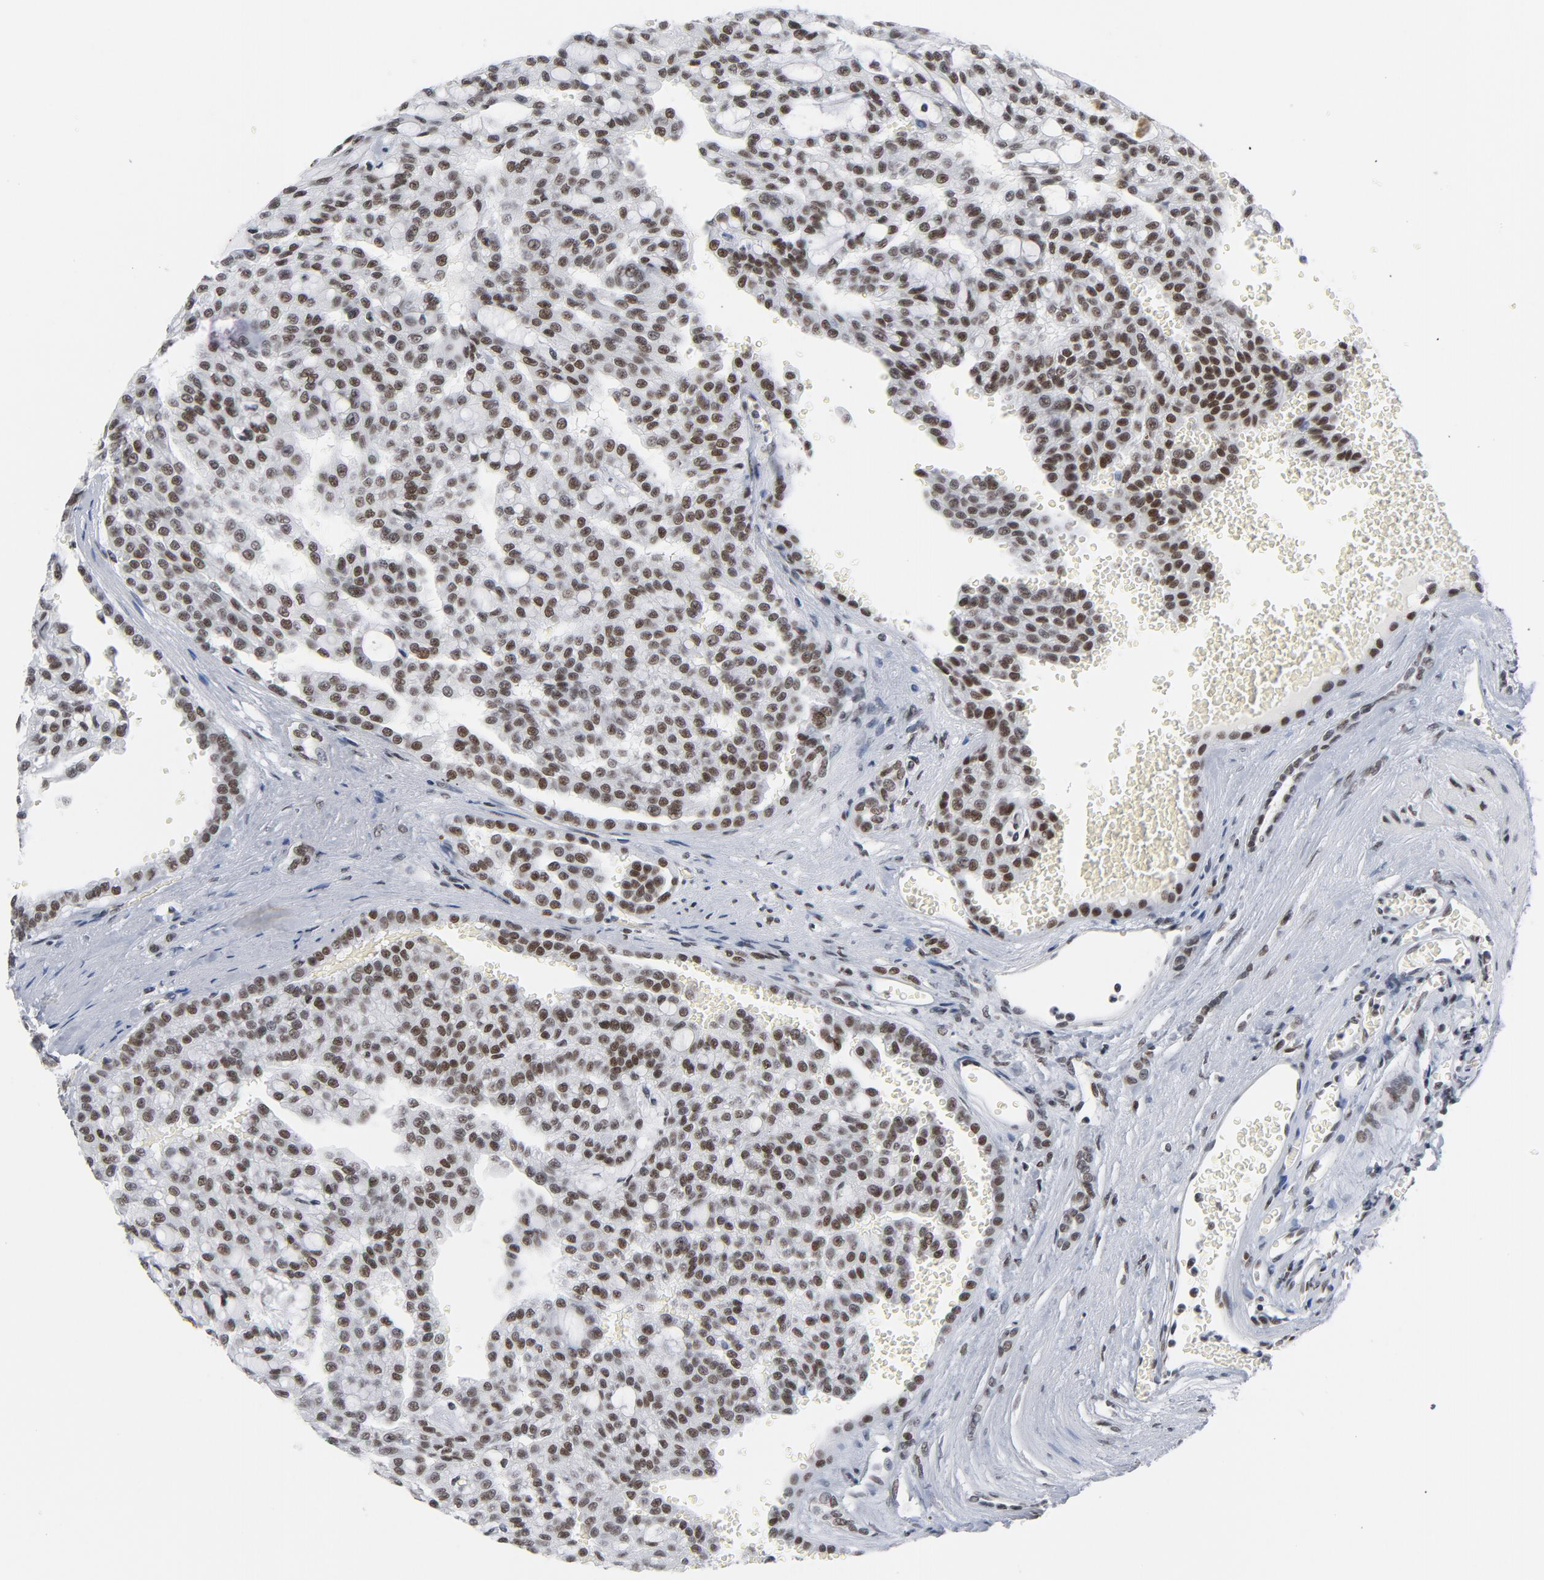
{"staining": {"intensity": "moderate", "quantity": ">75%", "location": "nuclear"}, "tissue": "renal cancer", "cell_type": "Tumor cells", "image_type": "cancer", "snomed": [{"axis": "morphology", "description": "Adenocarcinoma, NOS"}, {"axis": "topography", "description": "Kidney"}], "caption": "Human adenocarcinoma (renal) stained with a protein marker reveals moderate staining in tumor cells.", "gene": "CSTF2", "patient": {"sex": "male", "age": 63}}